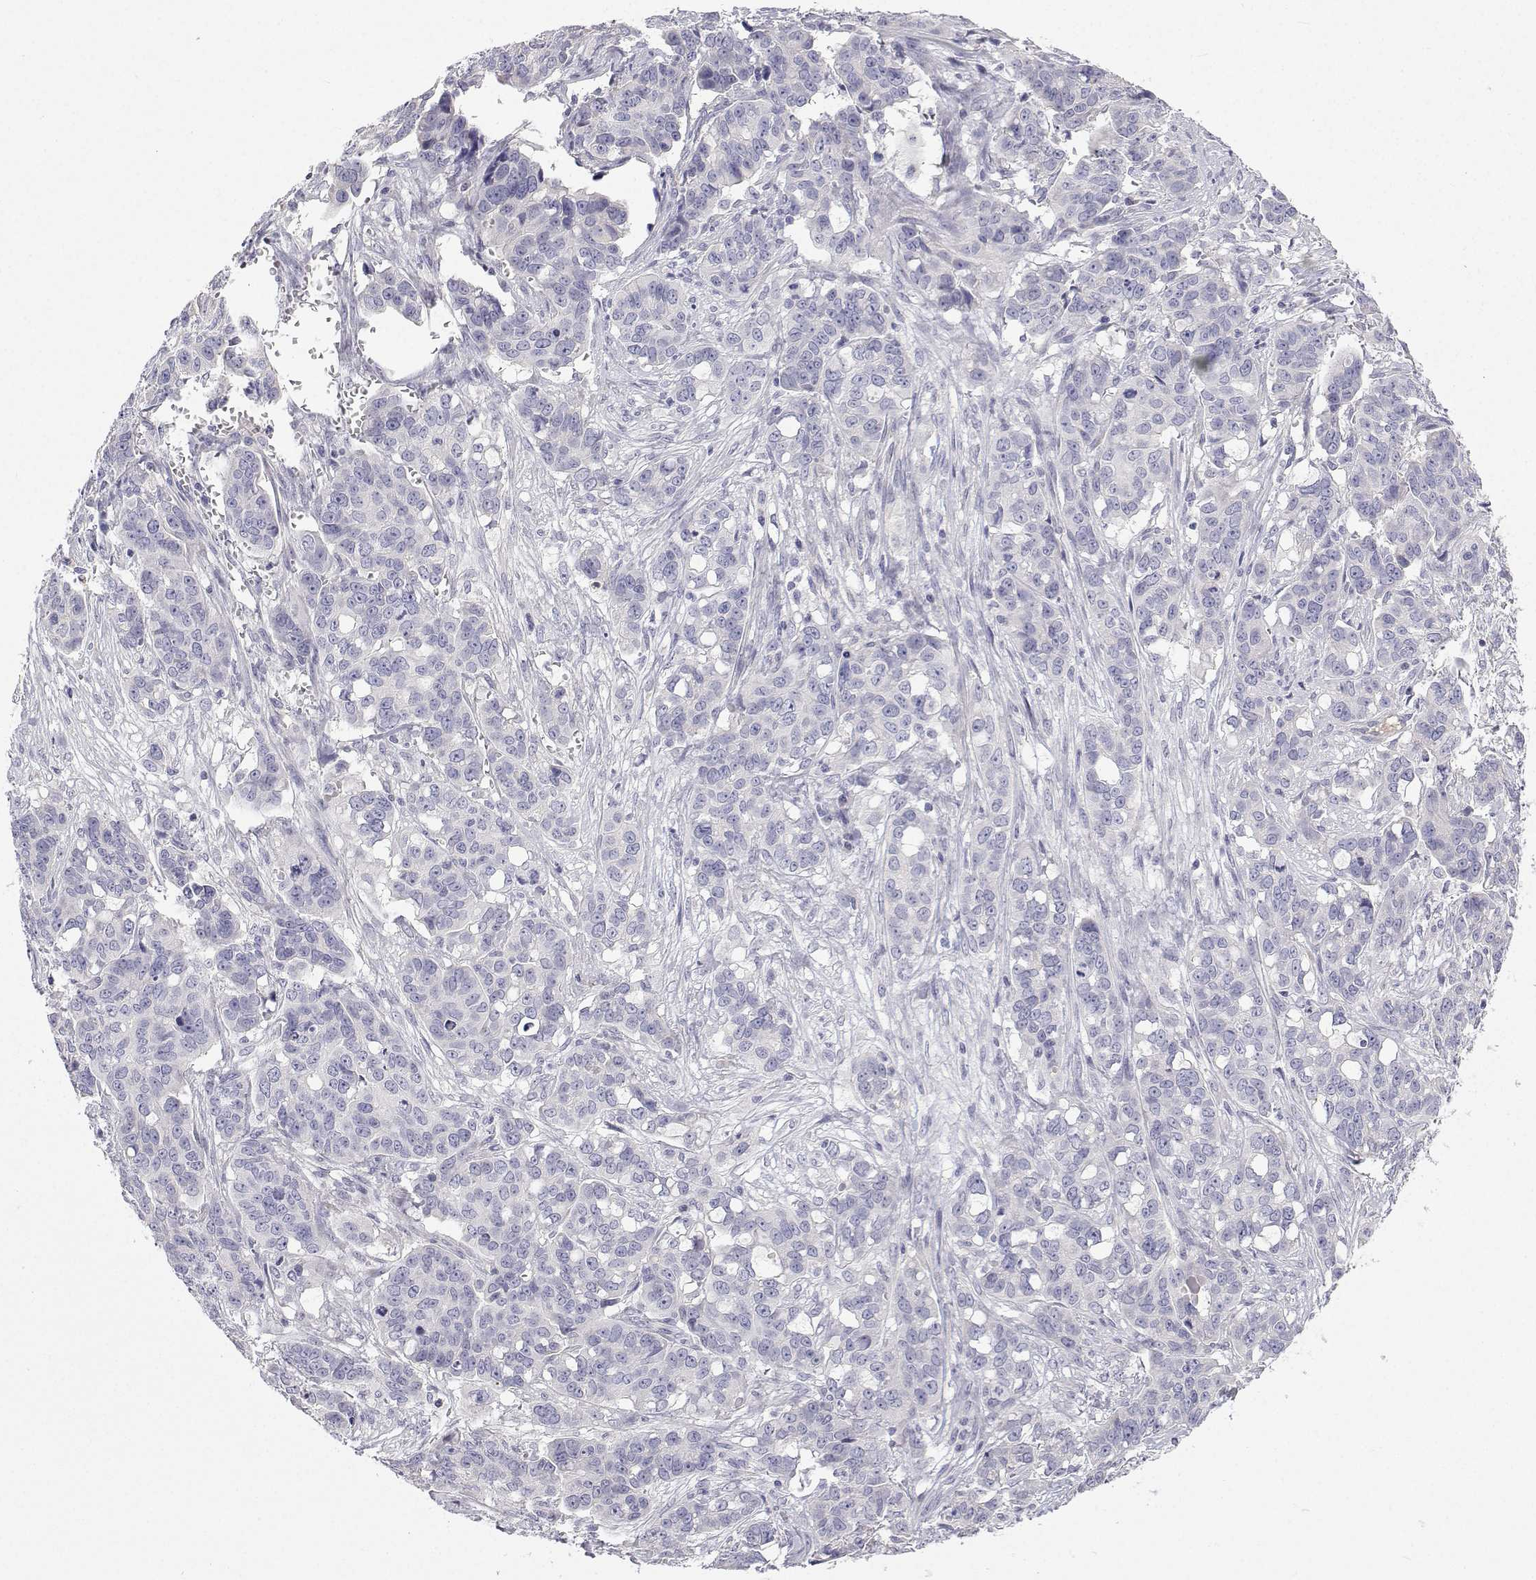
{"staining": {"intensity": "negative", "quantity": "none", "location": "none"}, "tissue": "ovarian cancer", "cell_type": "Tumor cells", "image_type": "cancer", "snomed": [{"axis": "morphology", "description": "Carcinoma, endometroid"}, {"axis": "topography", "description": "Ovary"}], "caption": "DAB immunohistochemical staining of ovarian cancer exhibits no significant positivity in tumor cells. (Stains: DAB (3,3'-diaminobenzidine) immunohistochemistry with hematoxylin counter stain, Microscopy: brightfield microscopy at high magnification).", "gene": "ANKRD65", "patient": {"sex": "female", "age": 78}}